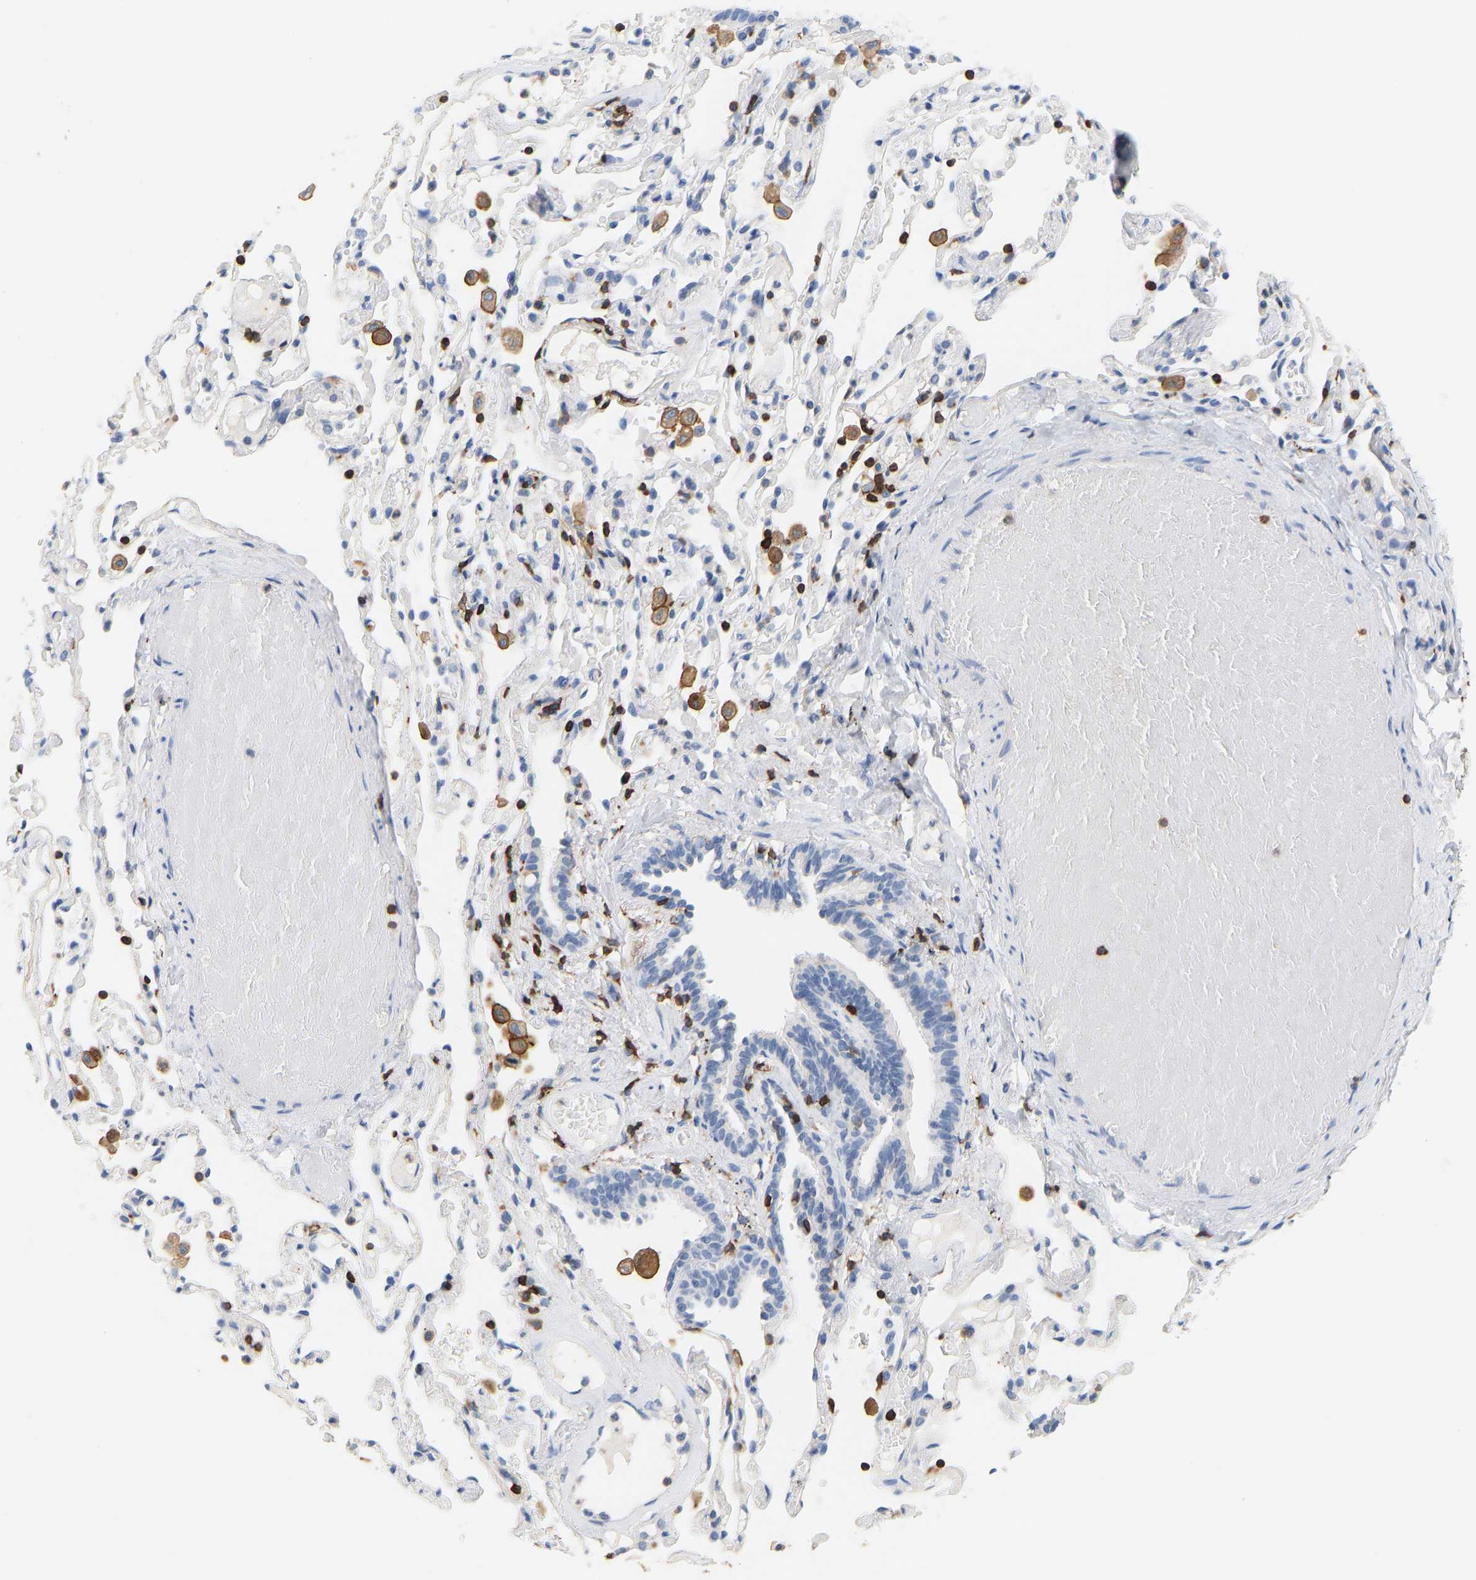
{"staining": {"intensity": "strong", "quantity": "<25%", "location": "cytoplasmic/membranous"}, "tissue": "bronchus", "cell_type": "Respiratory epithelial cells", "image_type": "normal", "snomed": [{"axis": "morphology", "description": "Normal tissue, NOS"}, {"axis": "morphology", "description": "Inflammation, NOS"}, {"axis": "topography", "description": "Cartilage tissue"}, {"axis": "topography", "description": "Lung"}], "caption": "Immunohistochemical staining of benign bronchus displays medium levels of strong cytoplasmic/membranous staining in about <25% of respiratory epithelial cells. The protein is shown in brown color, while the nuclei are stained blue.", "gene": "EVL", "patient": {"sex": "male", "age": 71}}